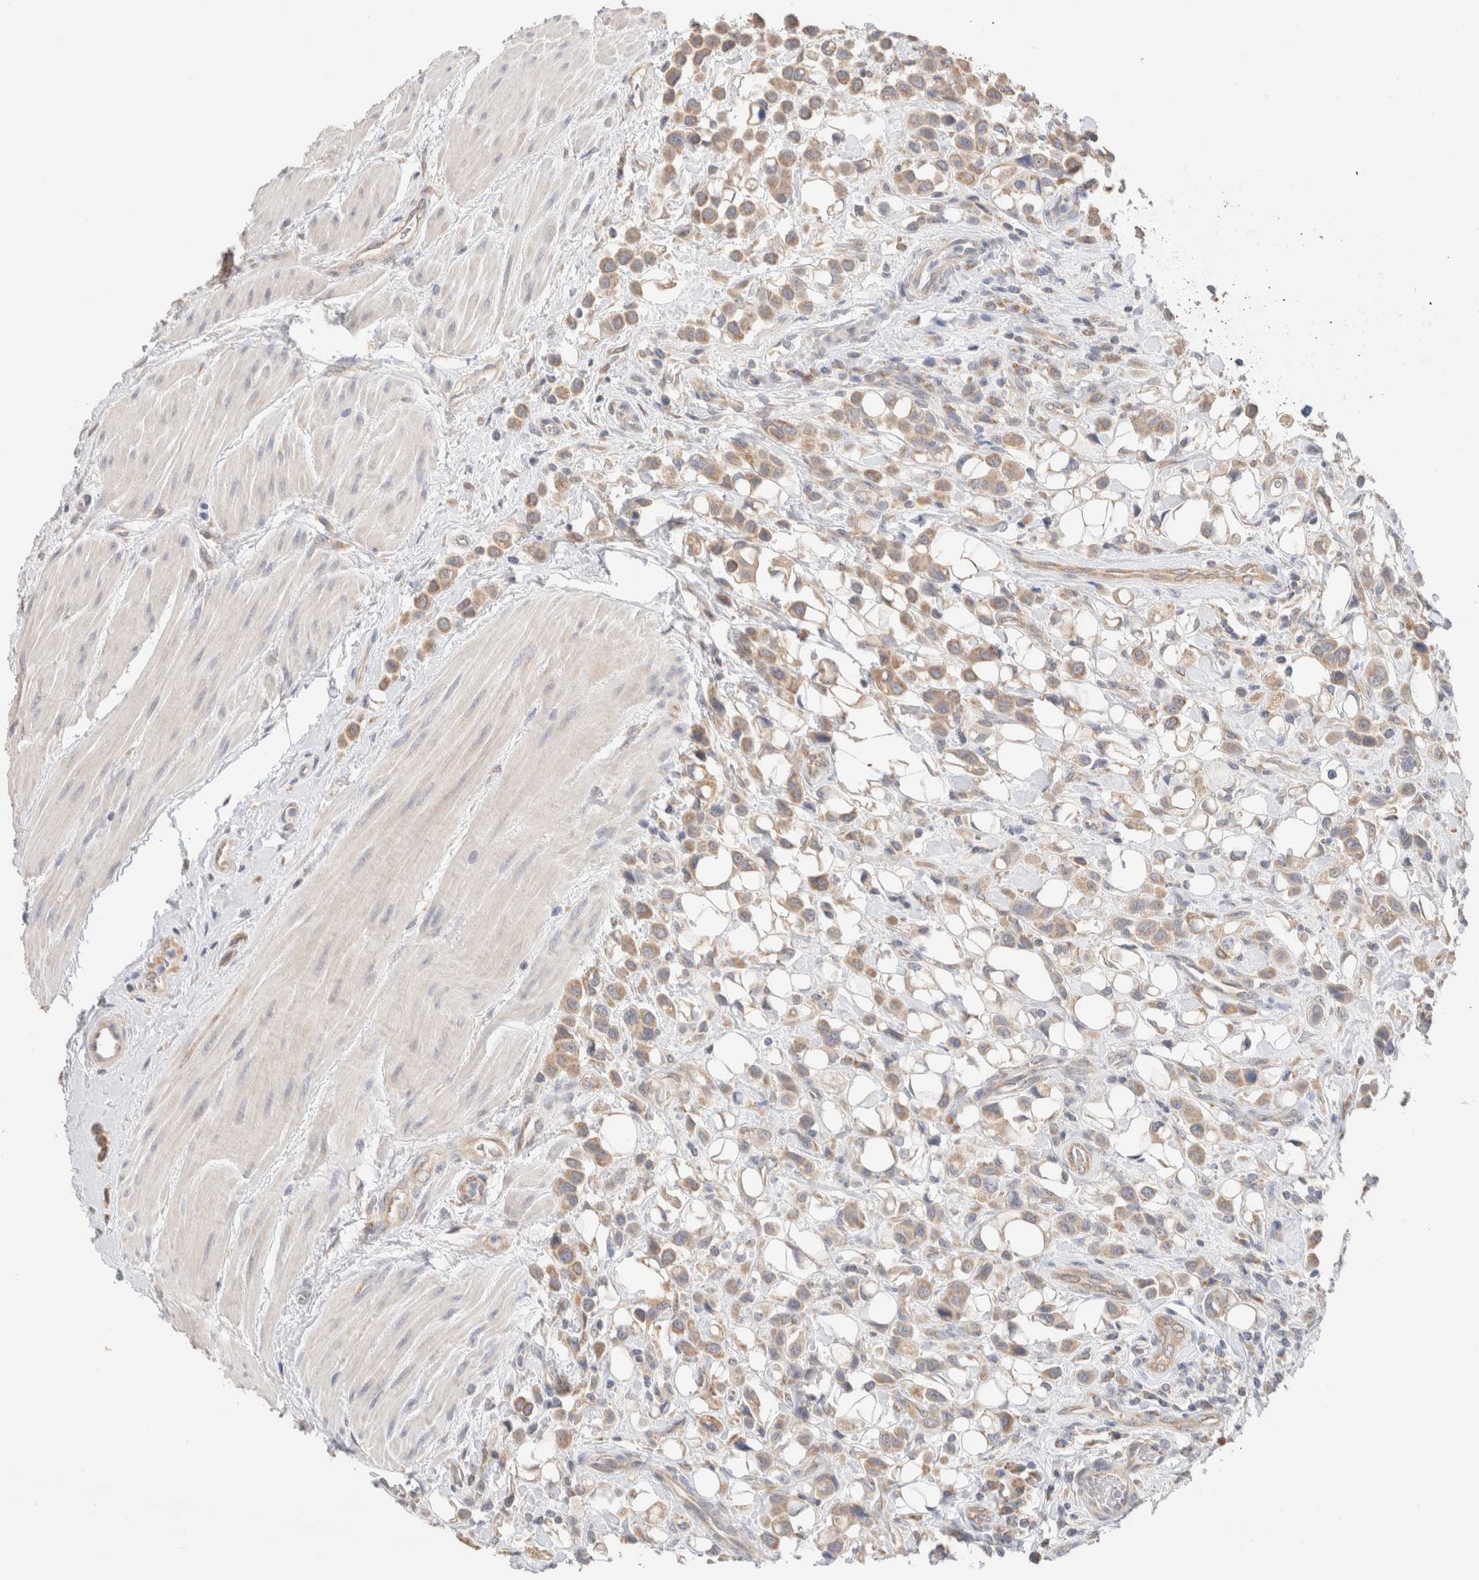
{"staining": {"intensity": "weak", "quantity": ">75%", "location": "cytoplasmic/membranous"}, "tissue": "urothelial cancer", "cell_type": "Tumor cells", "image_type": "cancer", "snomed": [{"axis": "morphology", "description": "Urothelial carcinoma, High grade"}, {"axis": "topography", "description": "Urinary bladder"}], "caption": "Immunohistochemistry histopathology image of neoplastic tissue: human urothelial carcinoma (high-grade) stained using immunohistochemistry demonstrates low levels of weak protein expression localized specifically in the cytoplasmic/membranous of tumor cells, appearing as a cytoplasmic/membranous brown color.", "gene": "CA13", "patient": {"sex": "male", "age": 50}}